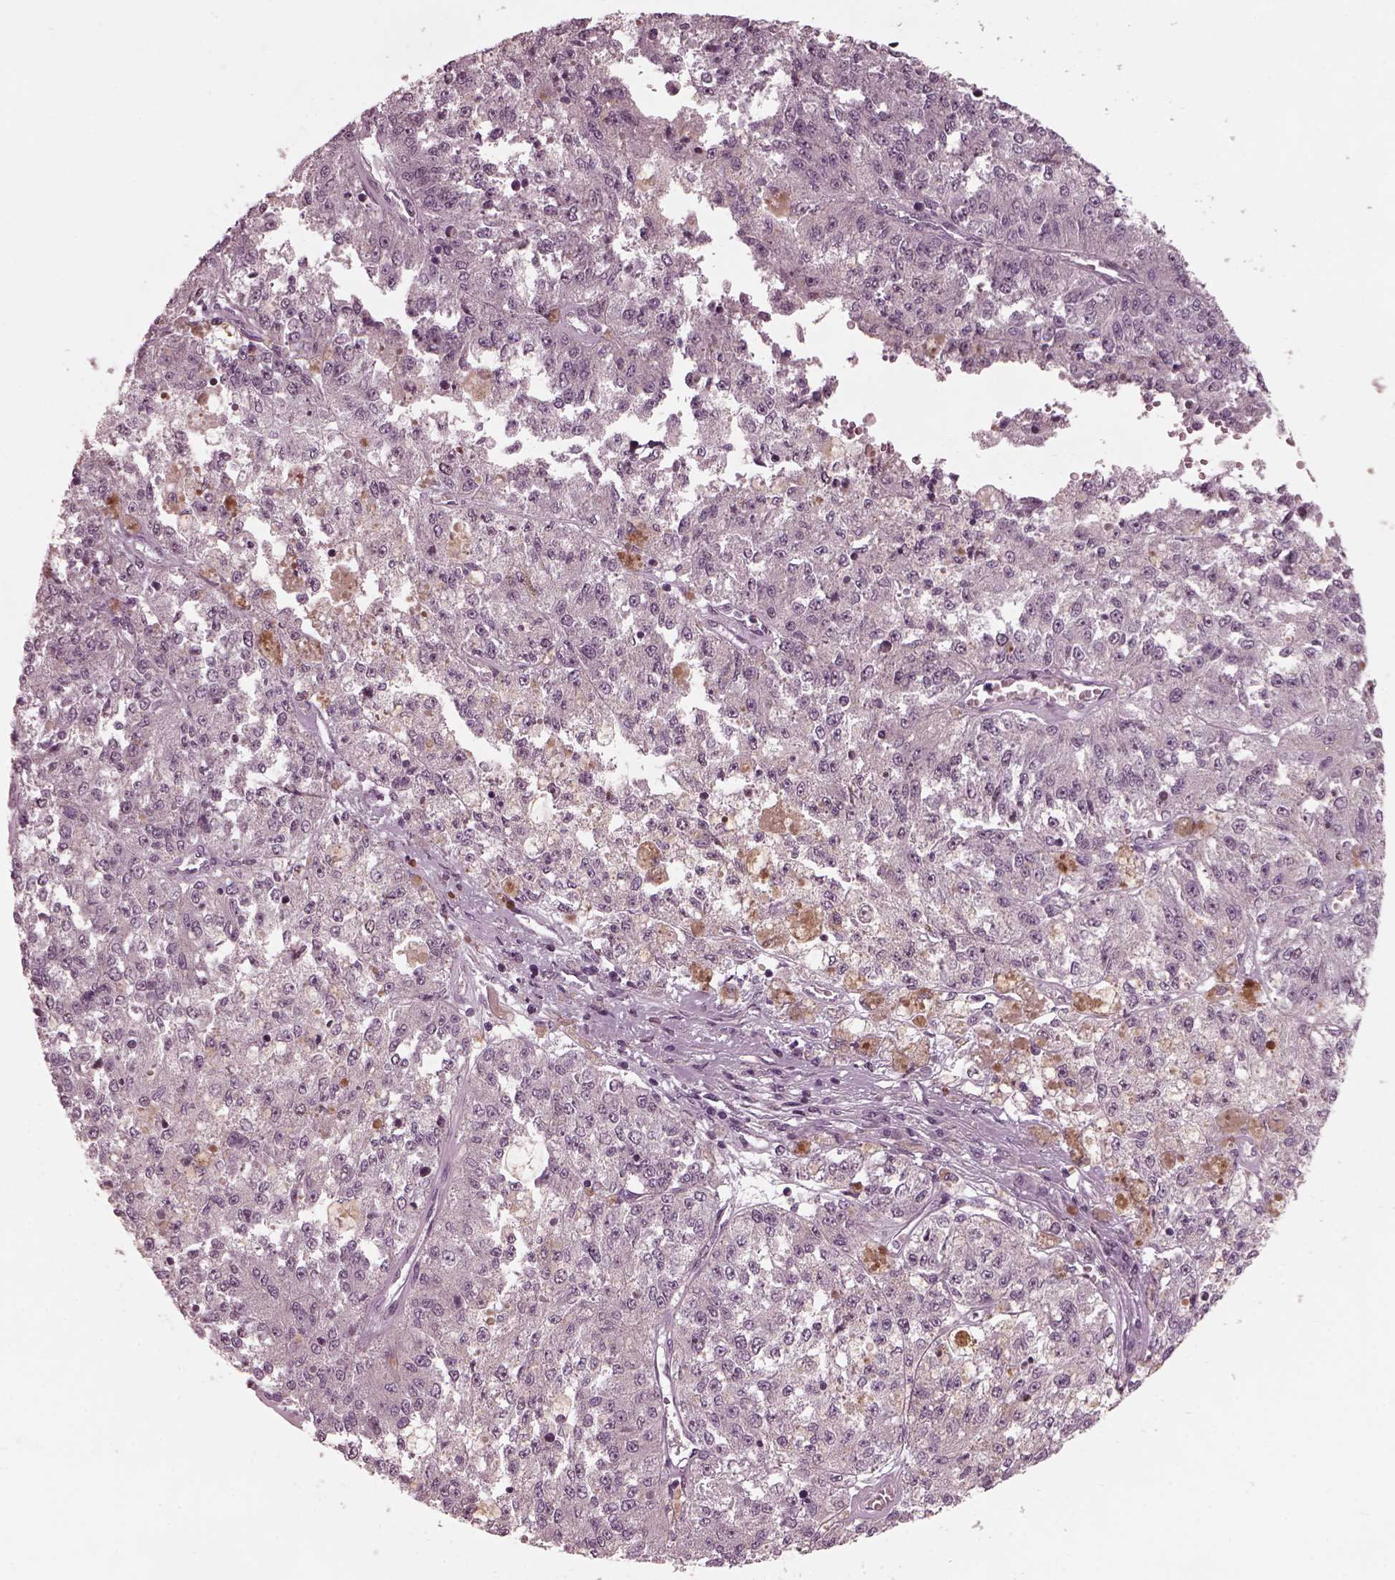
{"staining": {"intensity": "negative", "quantity": "none", "location": "none"}, "tissue": "melanoma", "cell_type": "Tumor cells", "image_type": "cancer", "snomed": [{"axis": "morphology", "description": "Malignant melanoma, Metastatic site"}, {"axis": "topography", "description": "Lymph node"}], "caption": "Malignant melanoma (metastatic site) stained for a protein using immunohistochemistry shows no positivity tumor cells.", "gene": "SAXO1", "patient": {"sex": "female", "age": 64}}